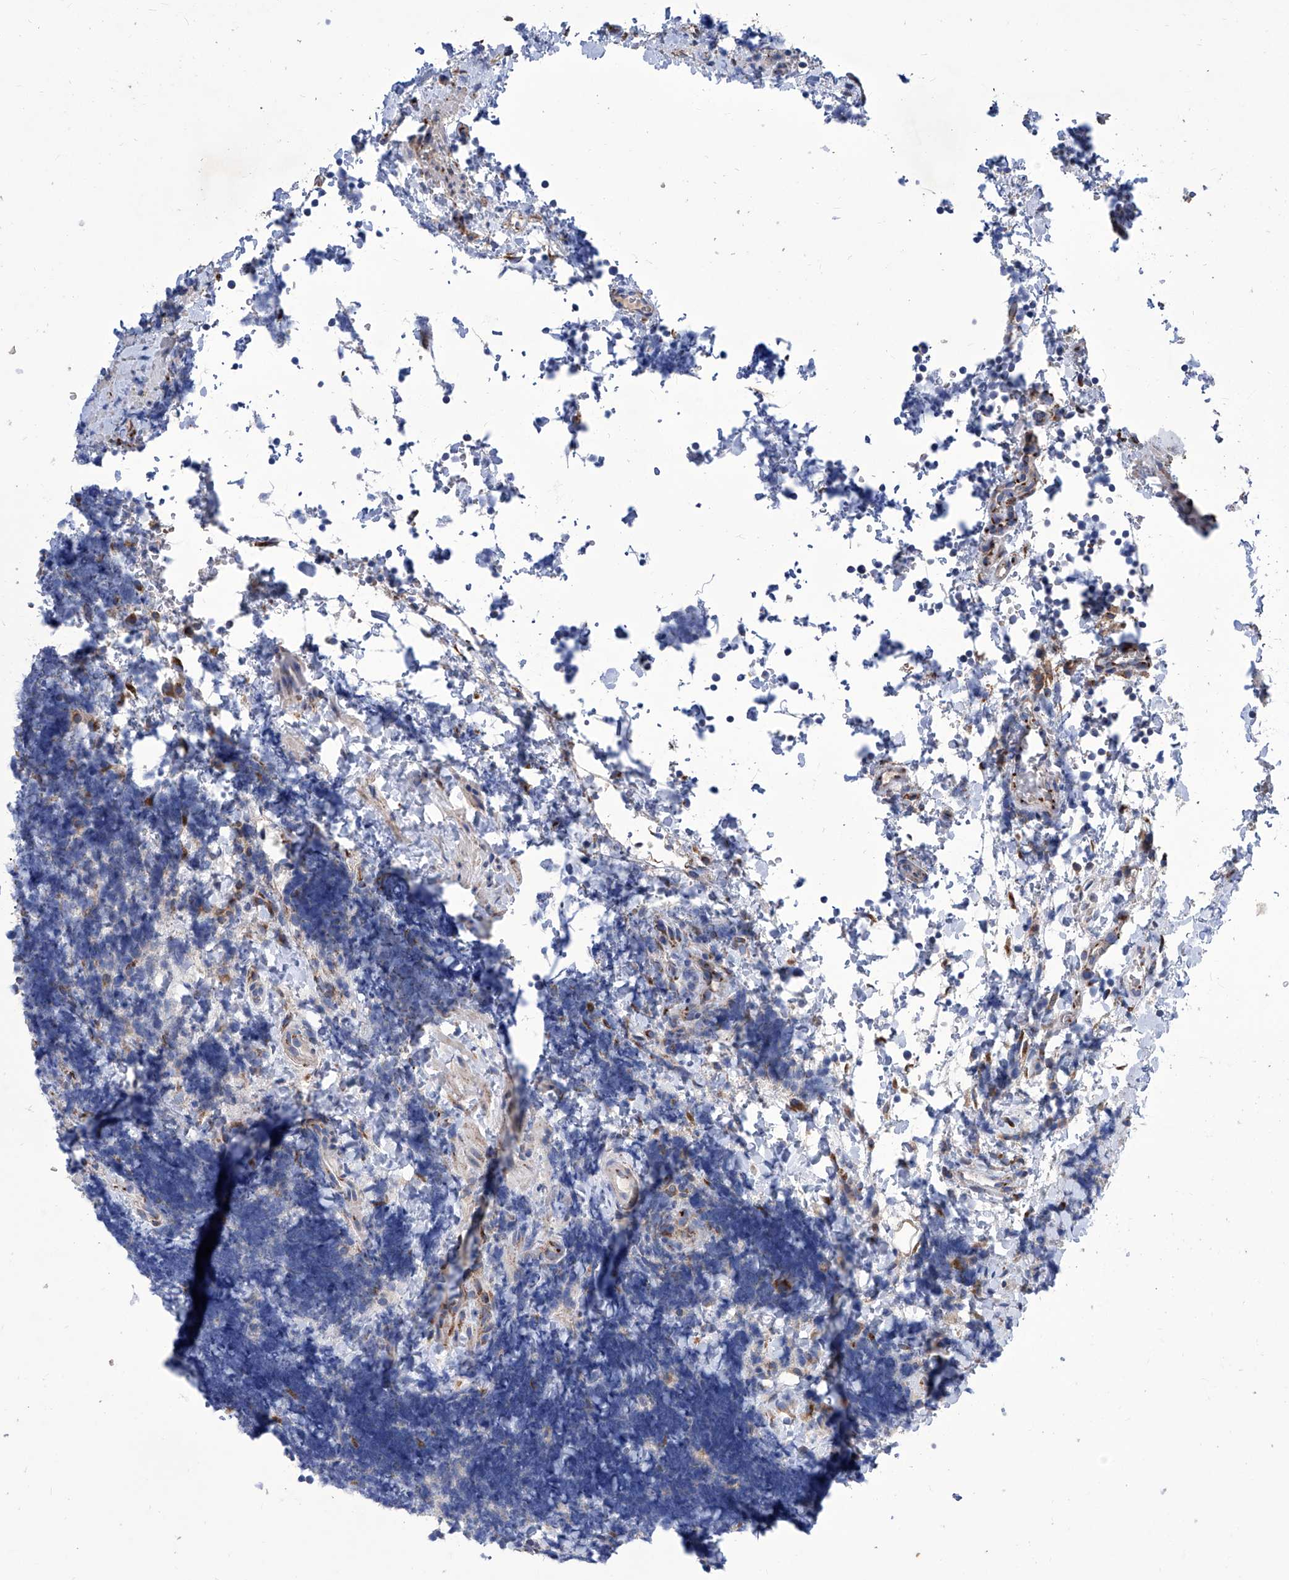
{"staining": {"intensity": "negative", "quantity": "none", "location": "none"}, "tissue": "lymphoma", "cell_type": "Tumor cells", "image_type": "cancer", "snomed": [{"axis": "morphology", "description": "Malignant lymphoma, non-Hodgkin's type, High grade"}, {"axis": "topography", "description": "Lymph node"}], "caption": "IHC photomicrograph of human lymphoma stained for a protein (brown), which reveals no positivity in tumor cells. (IHC, brightfield microscopy, high magnification).", "gene": "TJAP1", "patient": {"sex": "male", "age": 13}}